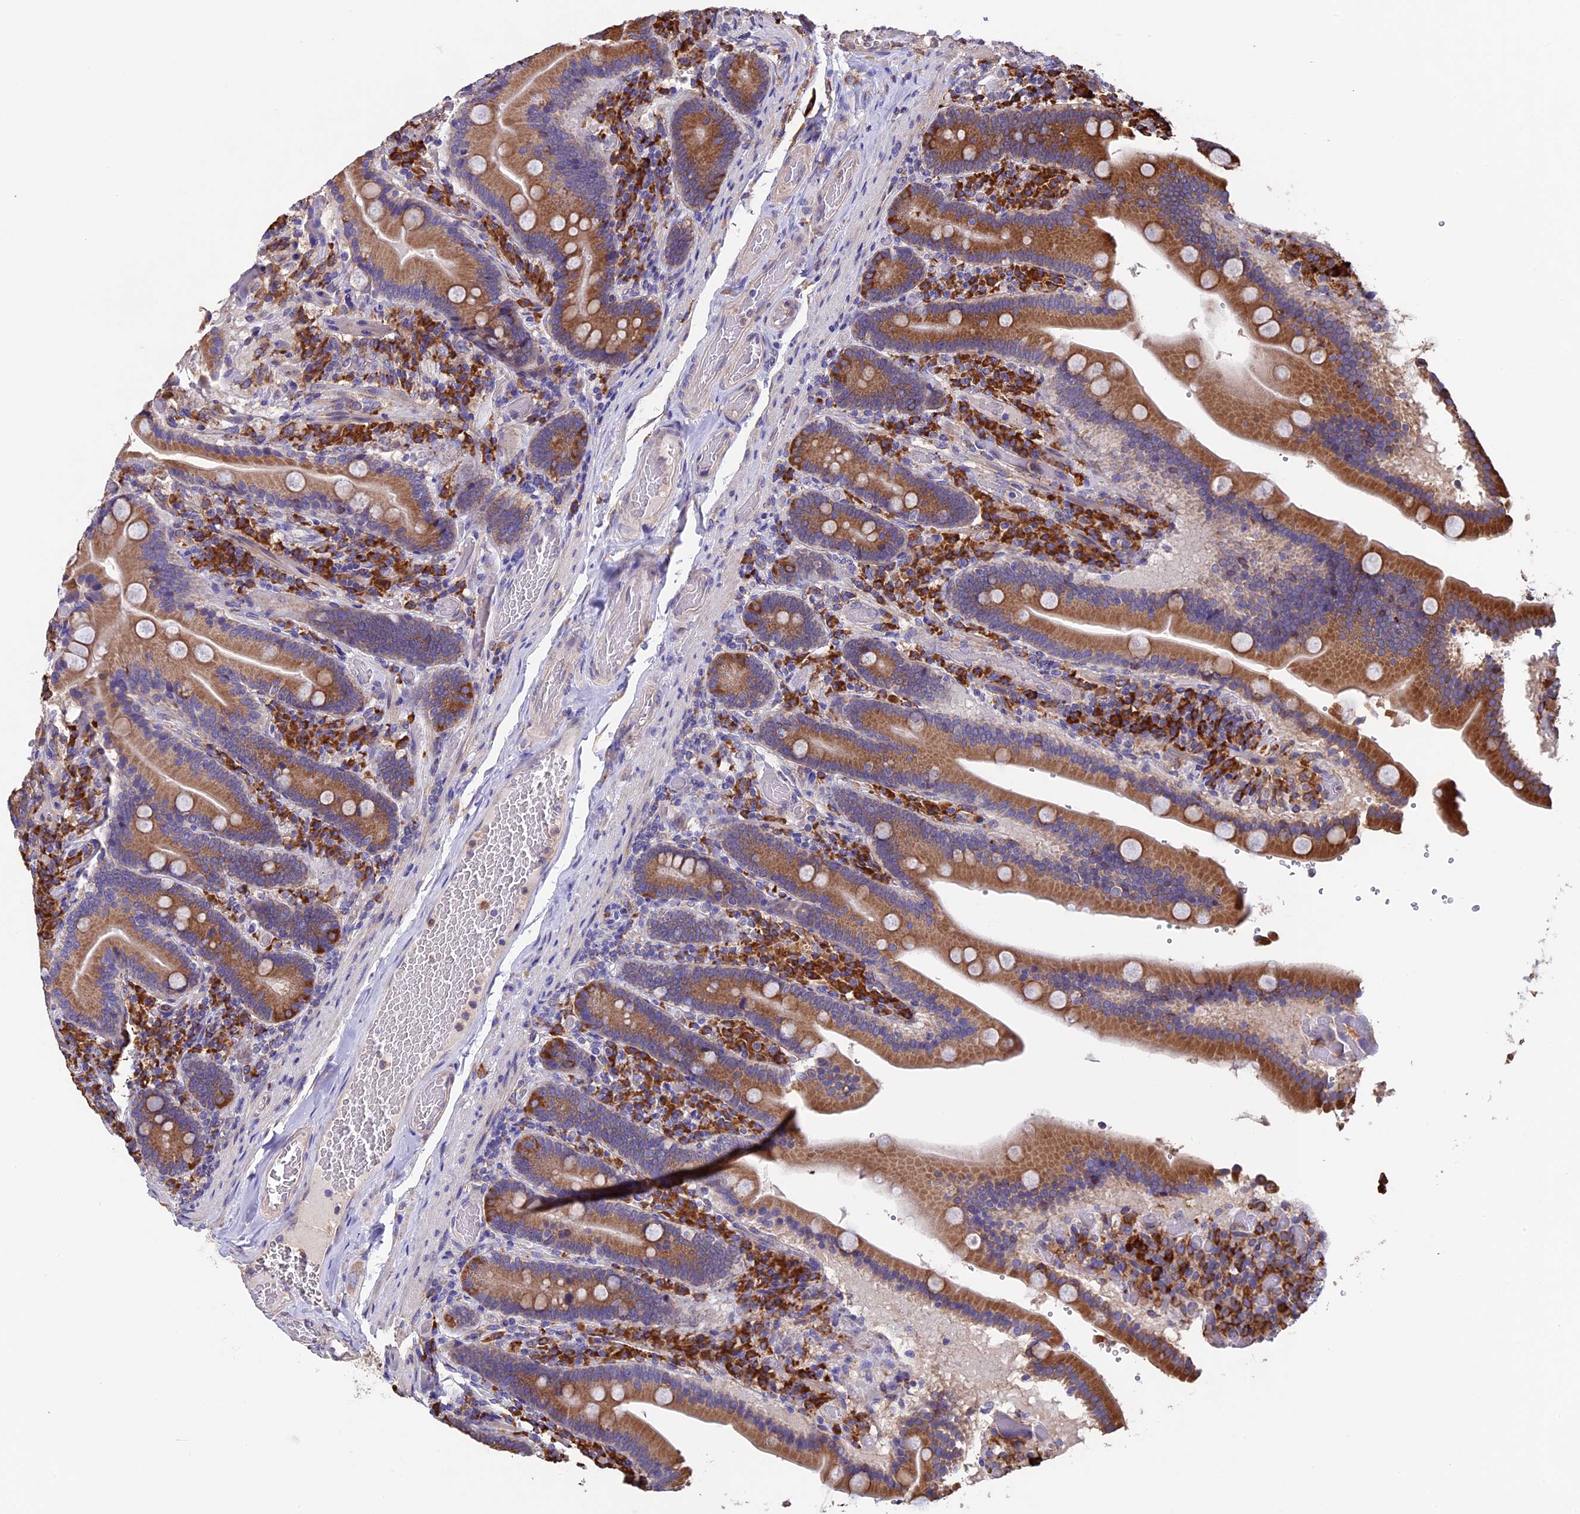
{"staining": {"intensity": "moderate", "quantity": ">75%", "location": "cytoplasmic/membranous"}, "tissue": "duodenum", "cell_type": "Glandular cells", "image_type": "normal", "snomed": [{"axis": "morphology", "description": "Normal tissue, NOS"}, {"axis": "topography", "description": "Duodenum"}], "caption": "Human duodenum stained with a brown dye exhibits moderate cytoplasmic/membranous positive positivity in approximately >75% of glandular cells.", "gene": "BTBD3", "patient": {"sex": "female", "age": 62}}